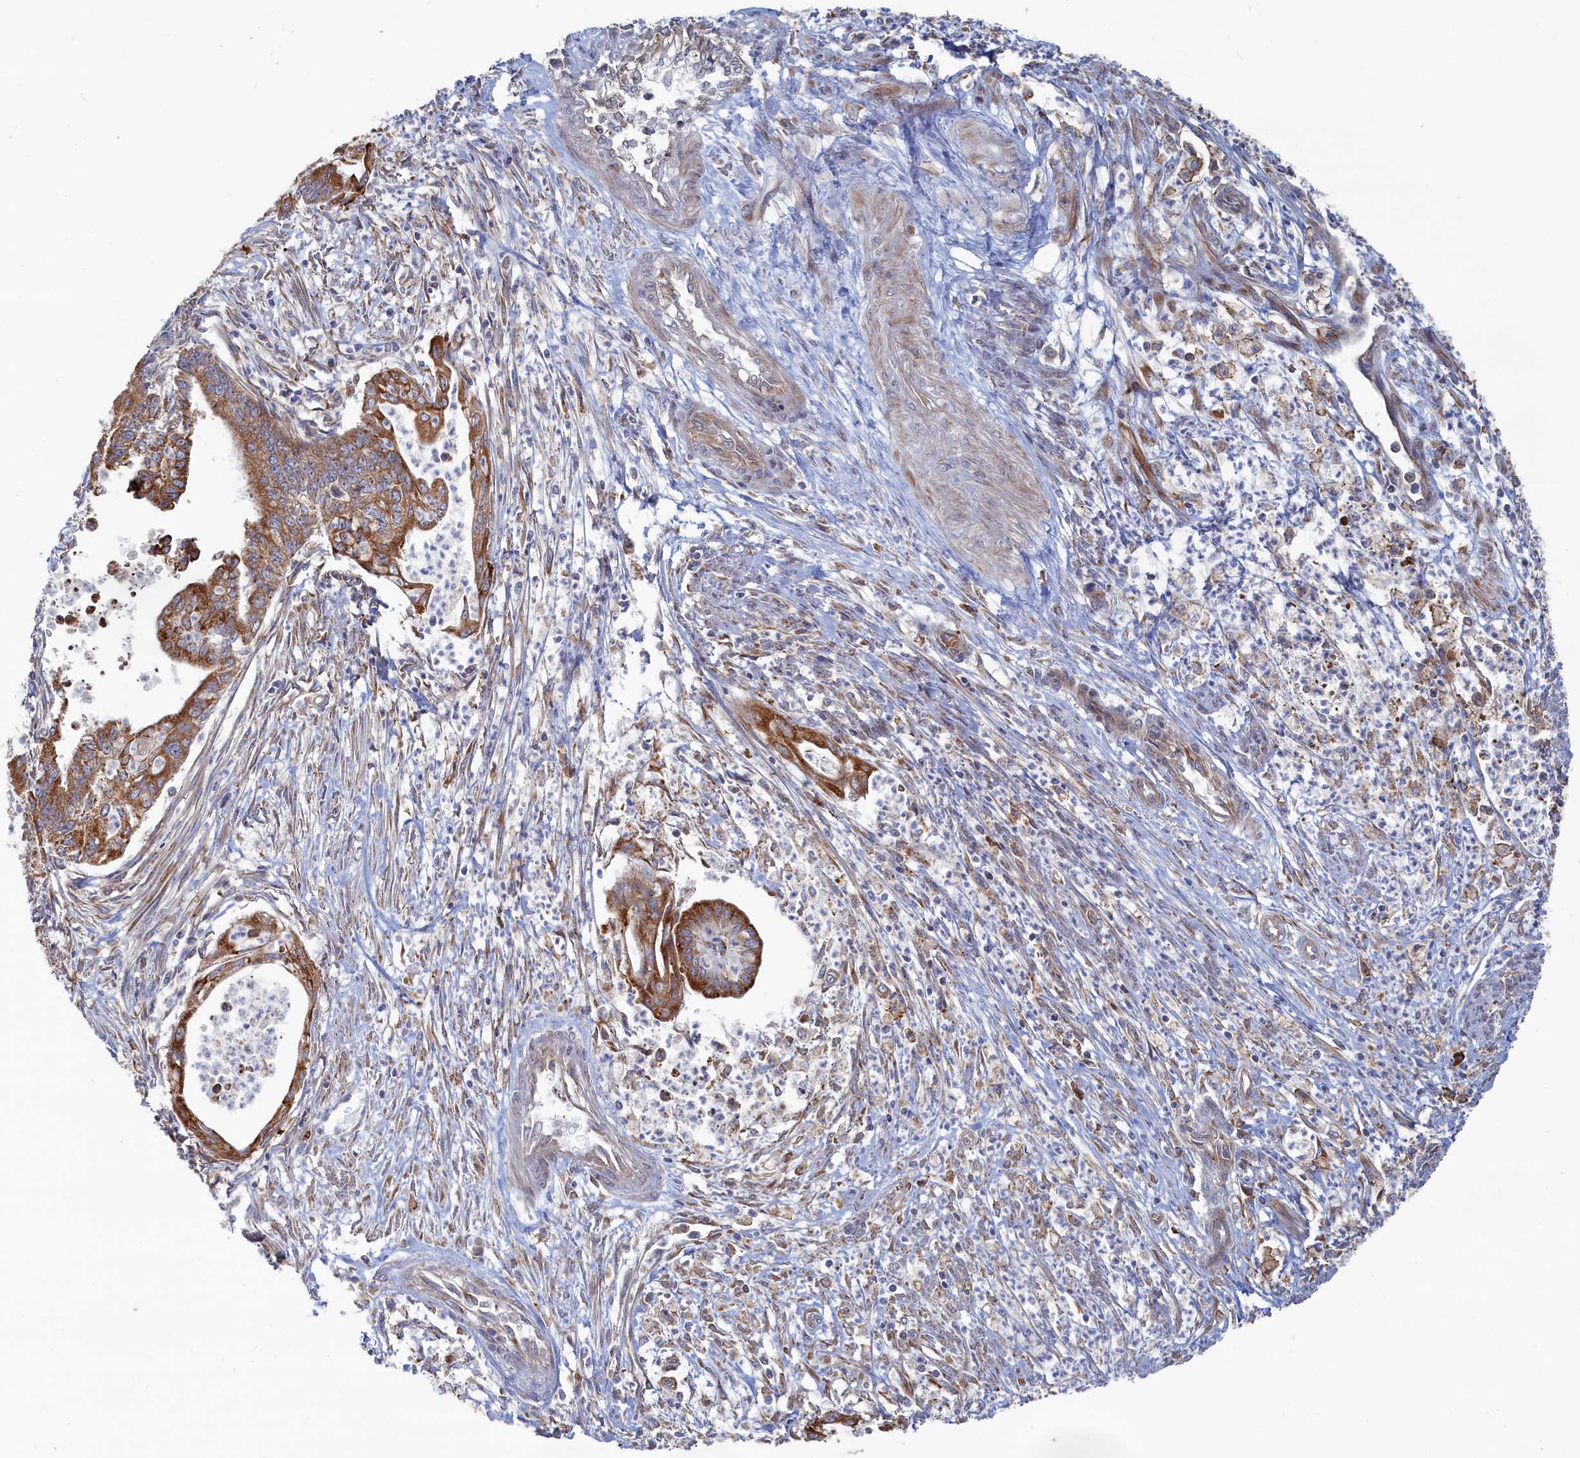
{"staining": {"intensity": "moderate", "quantity": ">75%", "location": "cytoplasmic/membranous"}, "tissue": "endometrial cancer", "cell_type": "Tumor cells", "image_type": "cancer", "snomed": [{"axis": "morphology", "description": "Adenocarcinoma, NOS"}, {"axis": "topography", "description": "Endometrium"}], "caption": "Immunohistochemical staining of adenocarcinoma (endometrial) exhibits moderate cytoplasmic/membranous protein positivity in about >75% of tumor cells.", "gene": "BPIFB6", "patient": {"sex": "female", "age": 73}}